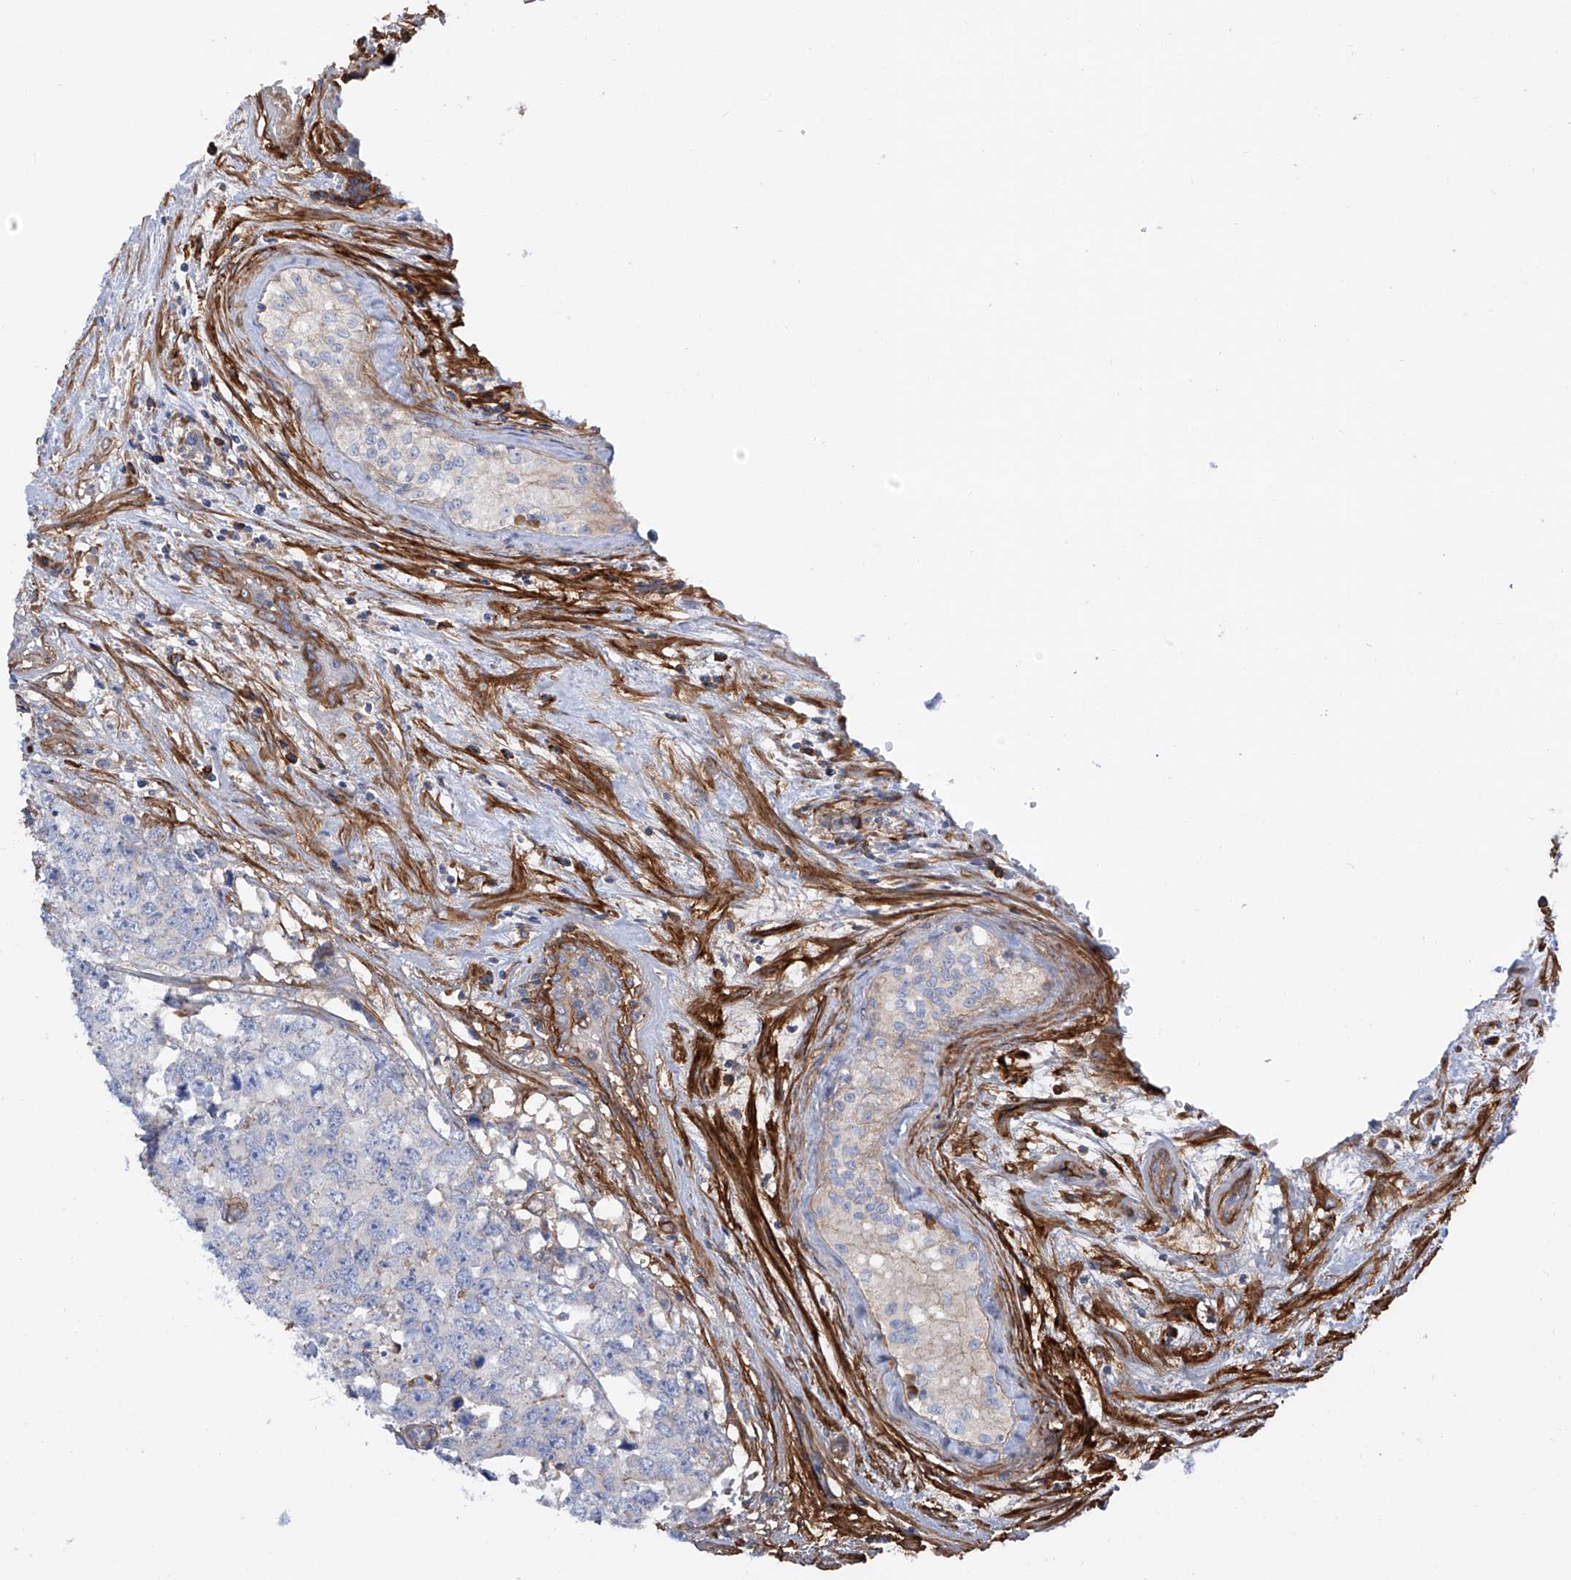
{"staining": {"intensity": "negative", "quantity": "none", "location": "none"}, "tissue": "testis cancer", "cell_type": "Tumor cells", "image_type": "cancer", "snomed": [{"axis": "morphology", "description": "Carcinoma, Embryonal, NOS"}, {"axis": "topography", "description": "Testis"}], "caption": "Immunohistochemical staining of testis cancer (embryonal carcinoma) displays no significant staining in tumor cells.", "gene": "LCA5", "patient": {"sex": "male", "age": 28}}